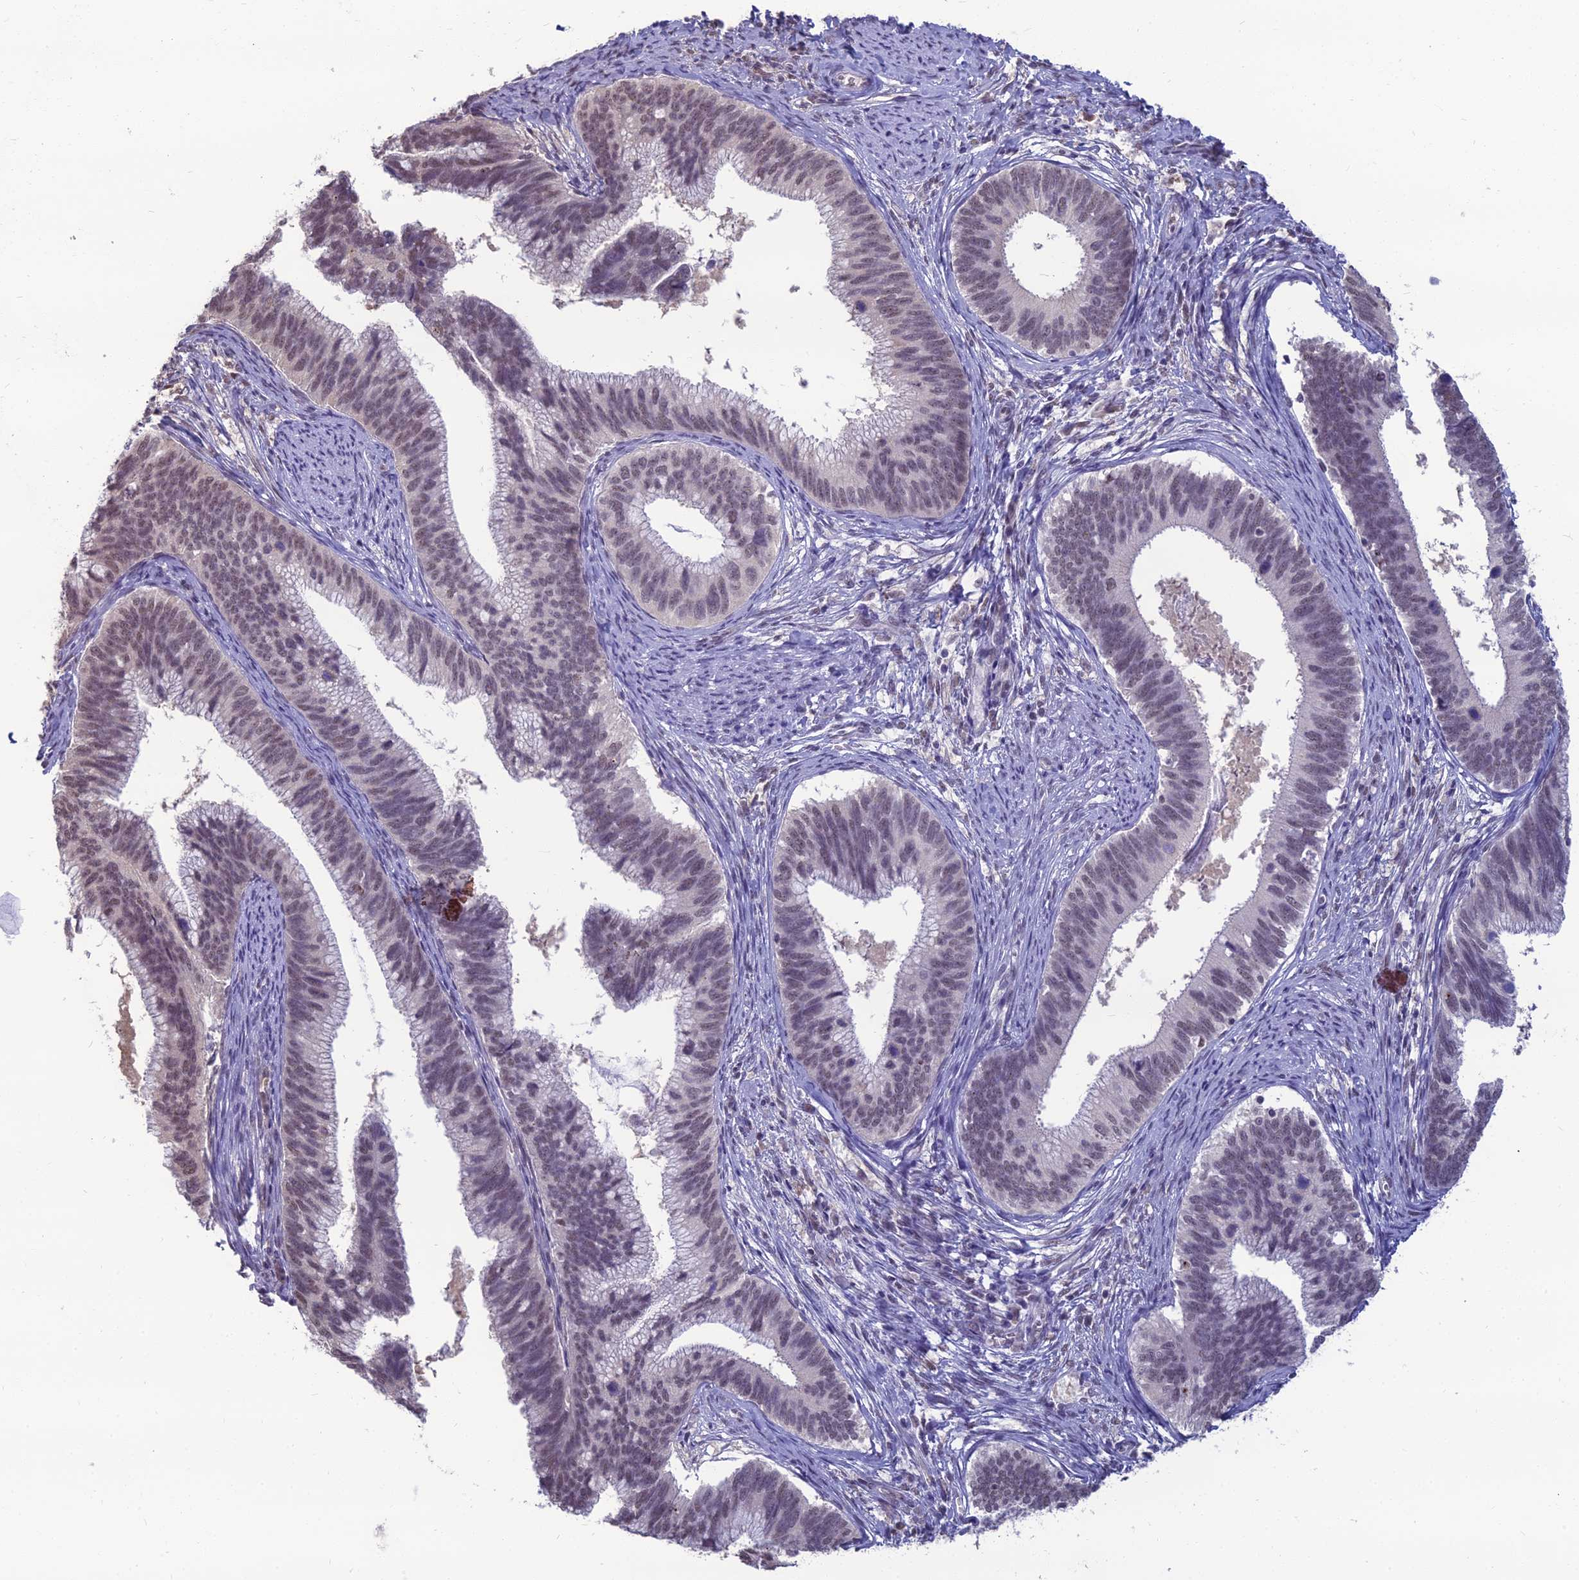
{"staining": {"intensity": "weak", "quantity": "25%-75%", "location": "nuclear"}, "tissue": "cervical cancer", "cell_type": "Tumor cells", "image_type": "cancer", "snomed": [{"axis": "morphology", "description": "Adenocarcinoma, NOS"}, {"axis": "topography", "description": "Cervix"}], "caption": "Immunohistochemistry micrograph of neoplastic tissue: cervical adenocarcinoma stained using IHC displays low levels of weak protein expression localized specifically in the nuclear of tumor cells, appearing as a nuclear brown color.", "gene": "SRSF7", "patient": {"sex": "female", "age": 42}}